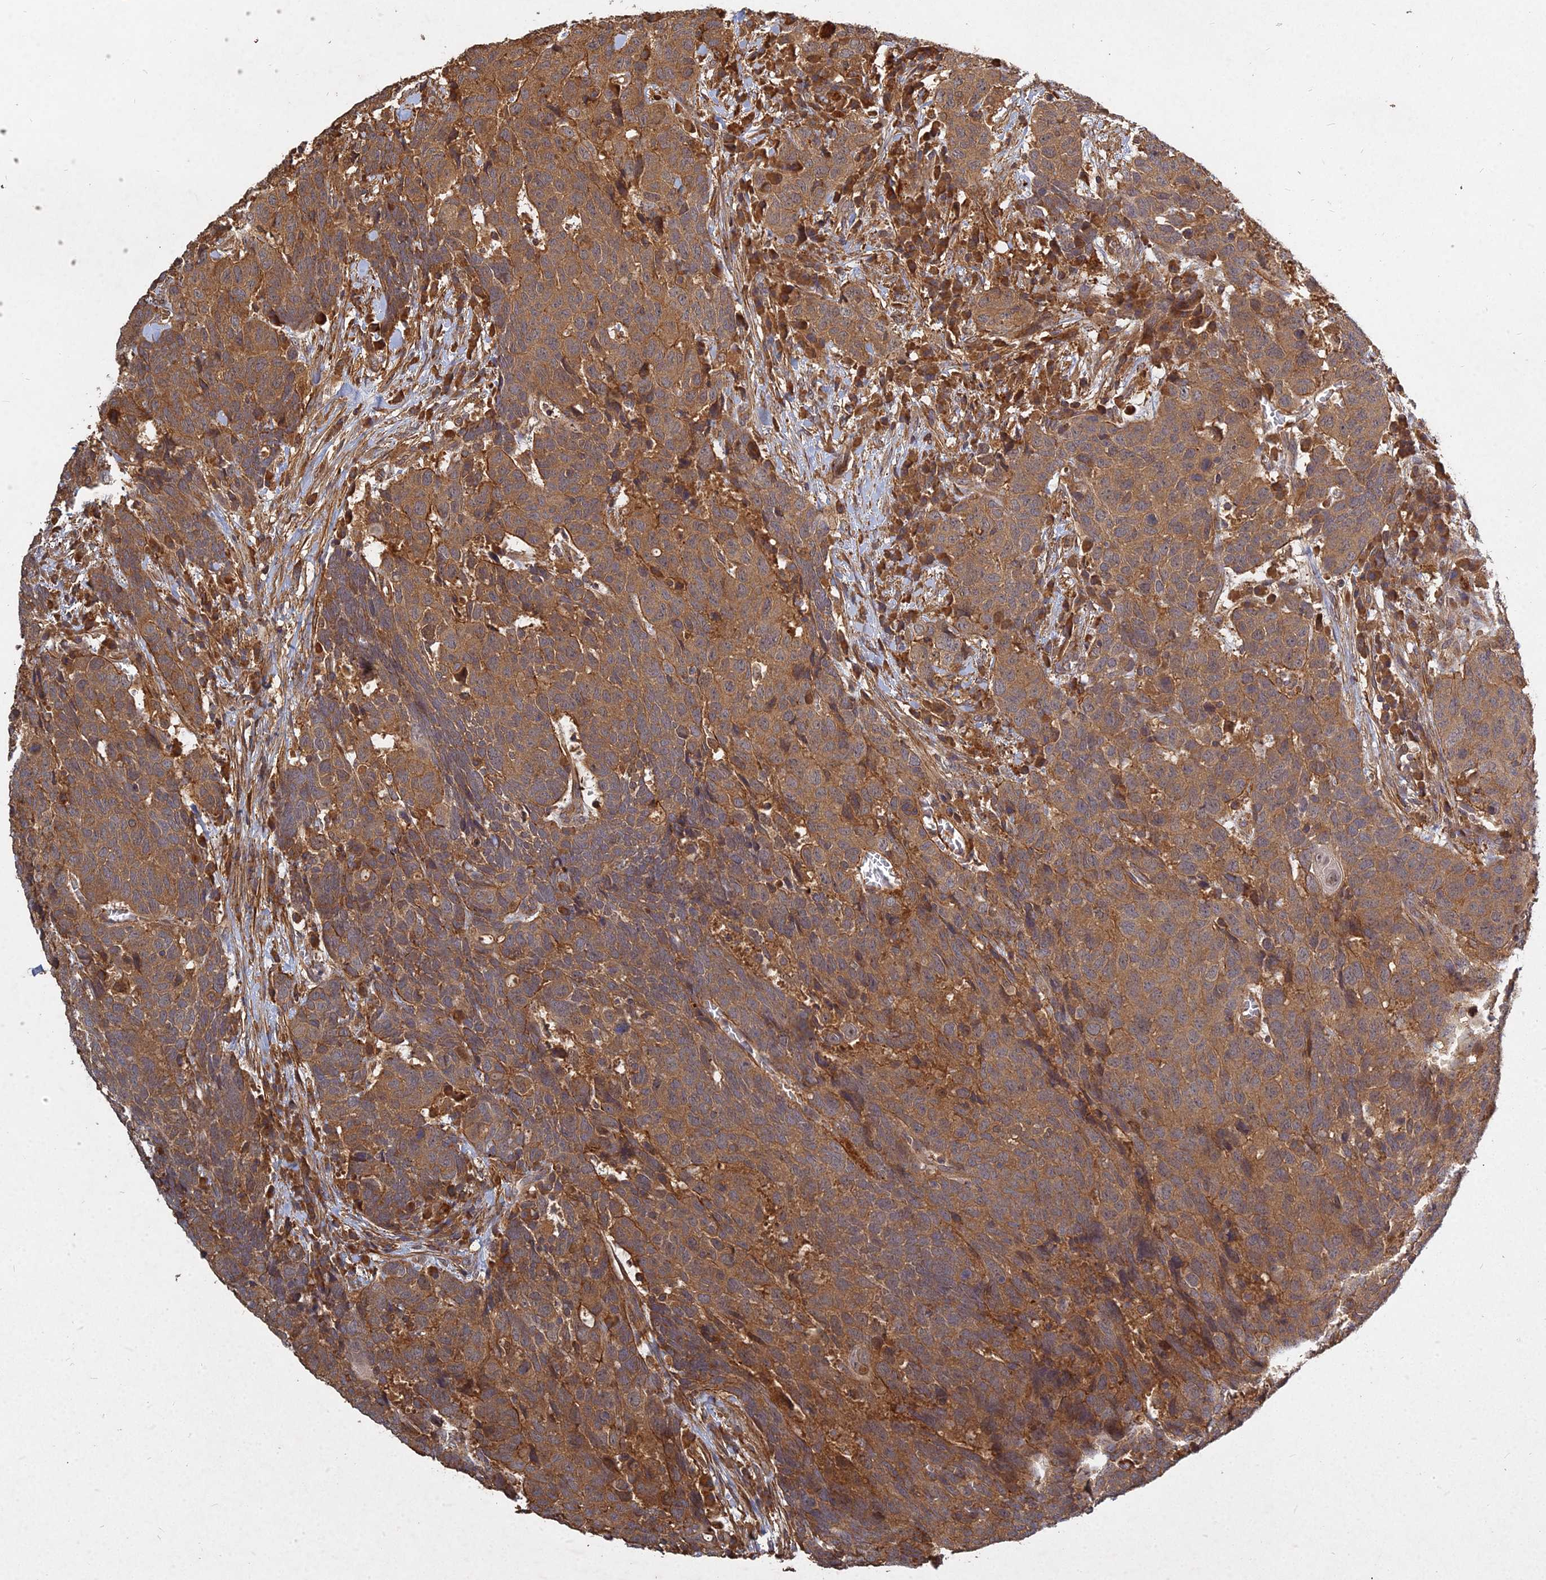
{"staining": {"intensity": "strong", "quantity": ">75%", "location": "cytoplasmic/membranous"}, "tissue": "head and neck cancer", "cell_type": "Tumor cells", "image_type": "cancer", "snomed": [{"axis": "morphology", "description": "Squamous cell carcinoma, NOS"}, {"axis": "topography", "description": "Head-Neck"}], "caption": "Strong cytoplasmic/membranous positivity for a protein is appreciated in about >75% of tumor cells of head and neck cancer using immunohistochemistry.", "gene": "UBE2W", "patient": {"sex": "male", "age": 66}}